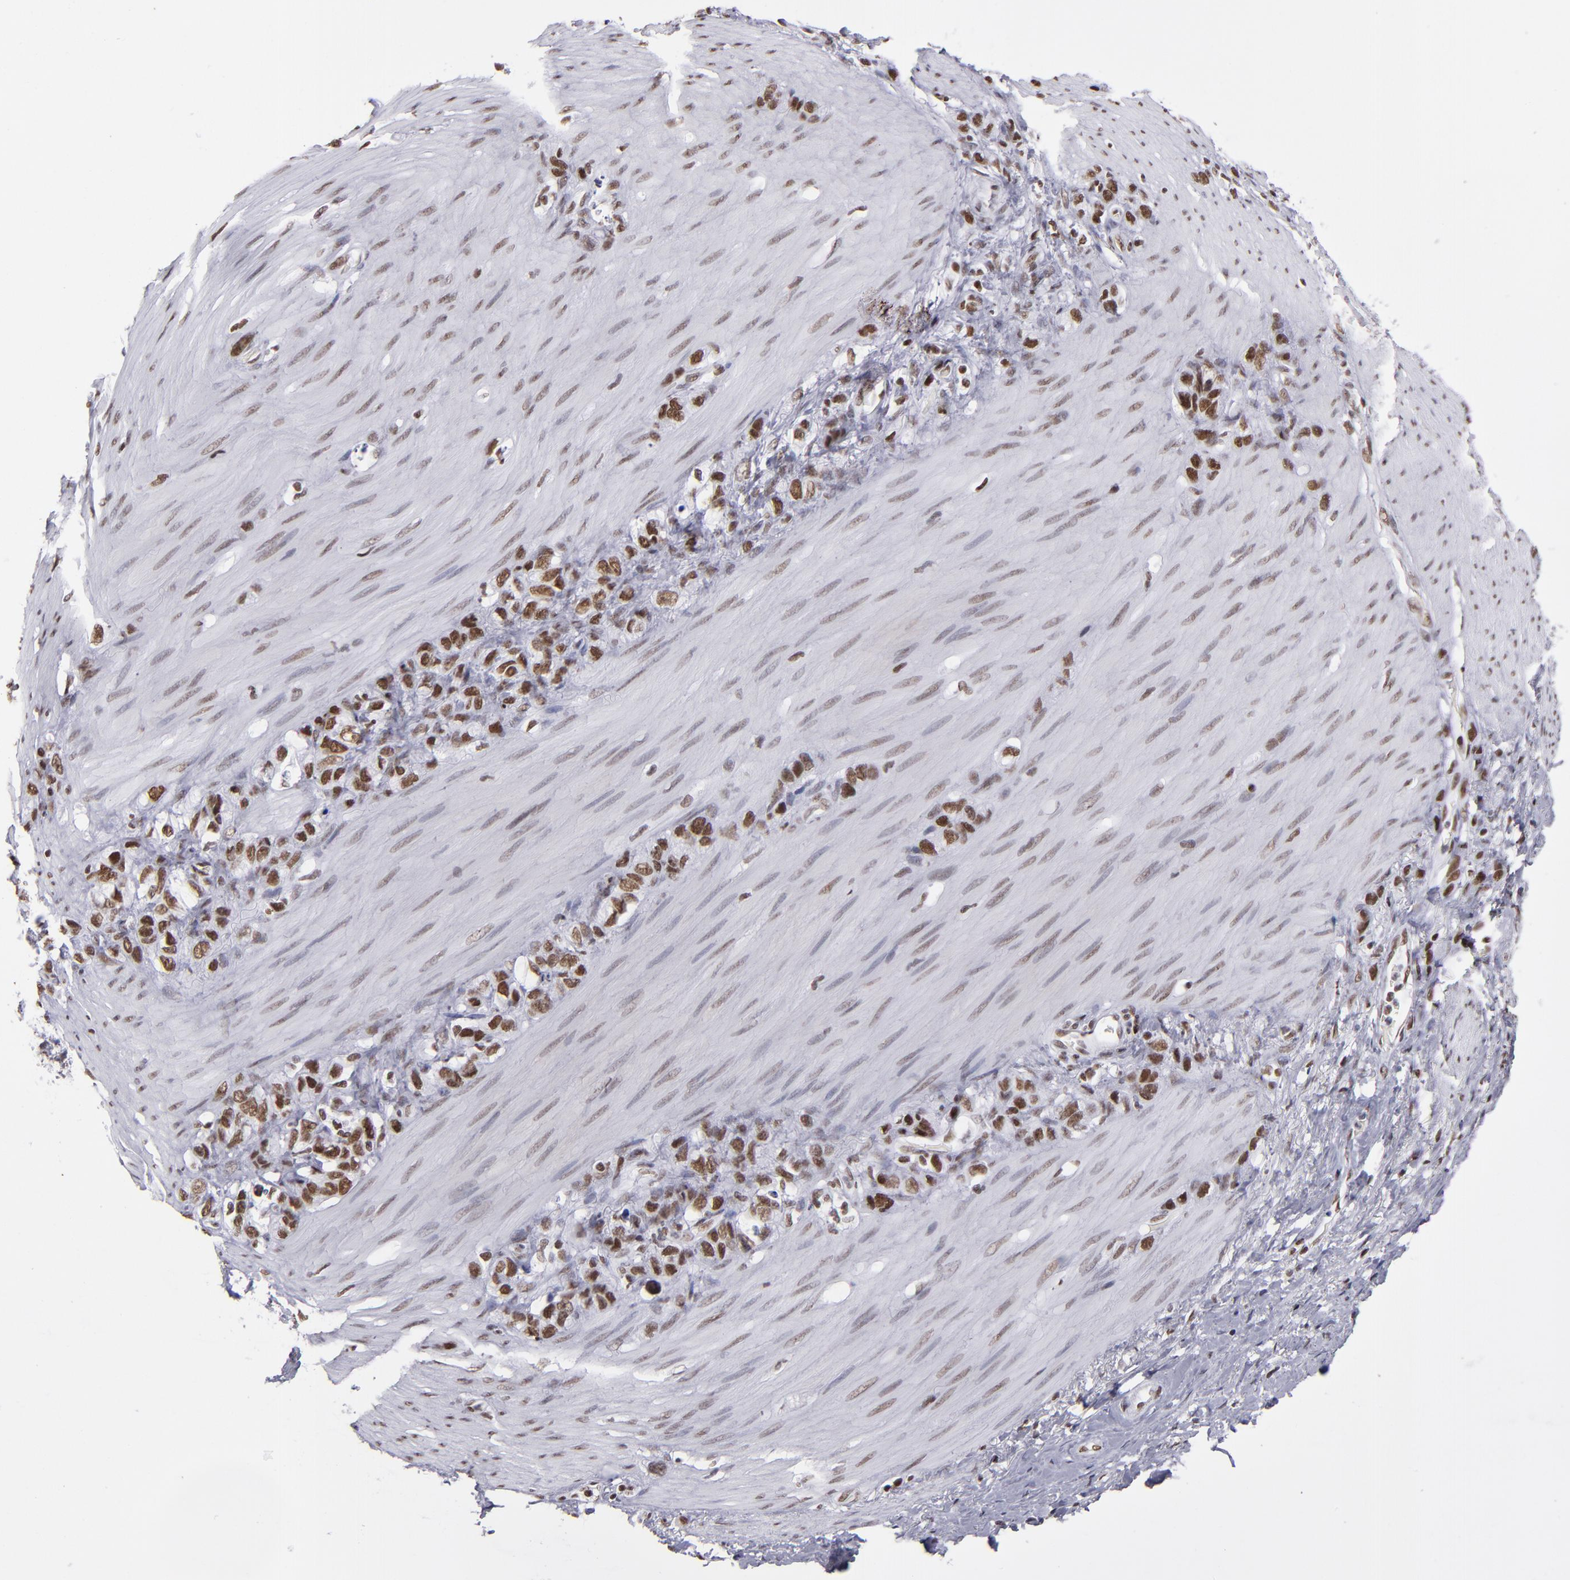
{"staining": {"intensity": "strong", "quantity": ">75%", "location": "nuclear"}, "tissue": "stomach cancer", "cell_type": "Tumor cells", "image_type": "cancer", "snomed": [{"axis": "morphology", "description": "Normal tissue, NOS"}, {"axis": "morphology", "description": "Adenocarcinoma, NOS"}, {"axis": "morphology", "description": "Adenocarcinoma, High grade"}, {"axis": "topography", "description": "Stomach, upper"}, {"axis": "topography", "description": "Stomach"}], "caption": "Brown immunohistochemical staining in human stomach cancer (adenocarcinoma) reveals strong nuclear expression in approximately >75% of tumor cells. (brown staining indicates protein expression, while blue staining denotes nuclei).", "gene": "TERF2", "patient": {"sex": "female", "age": 65}}